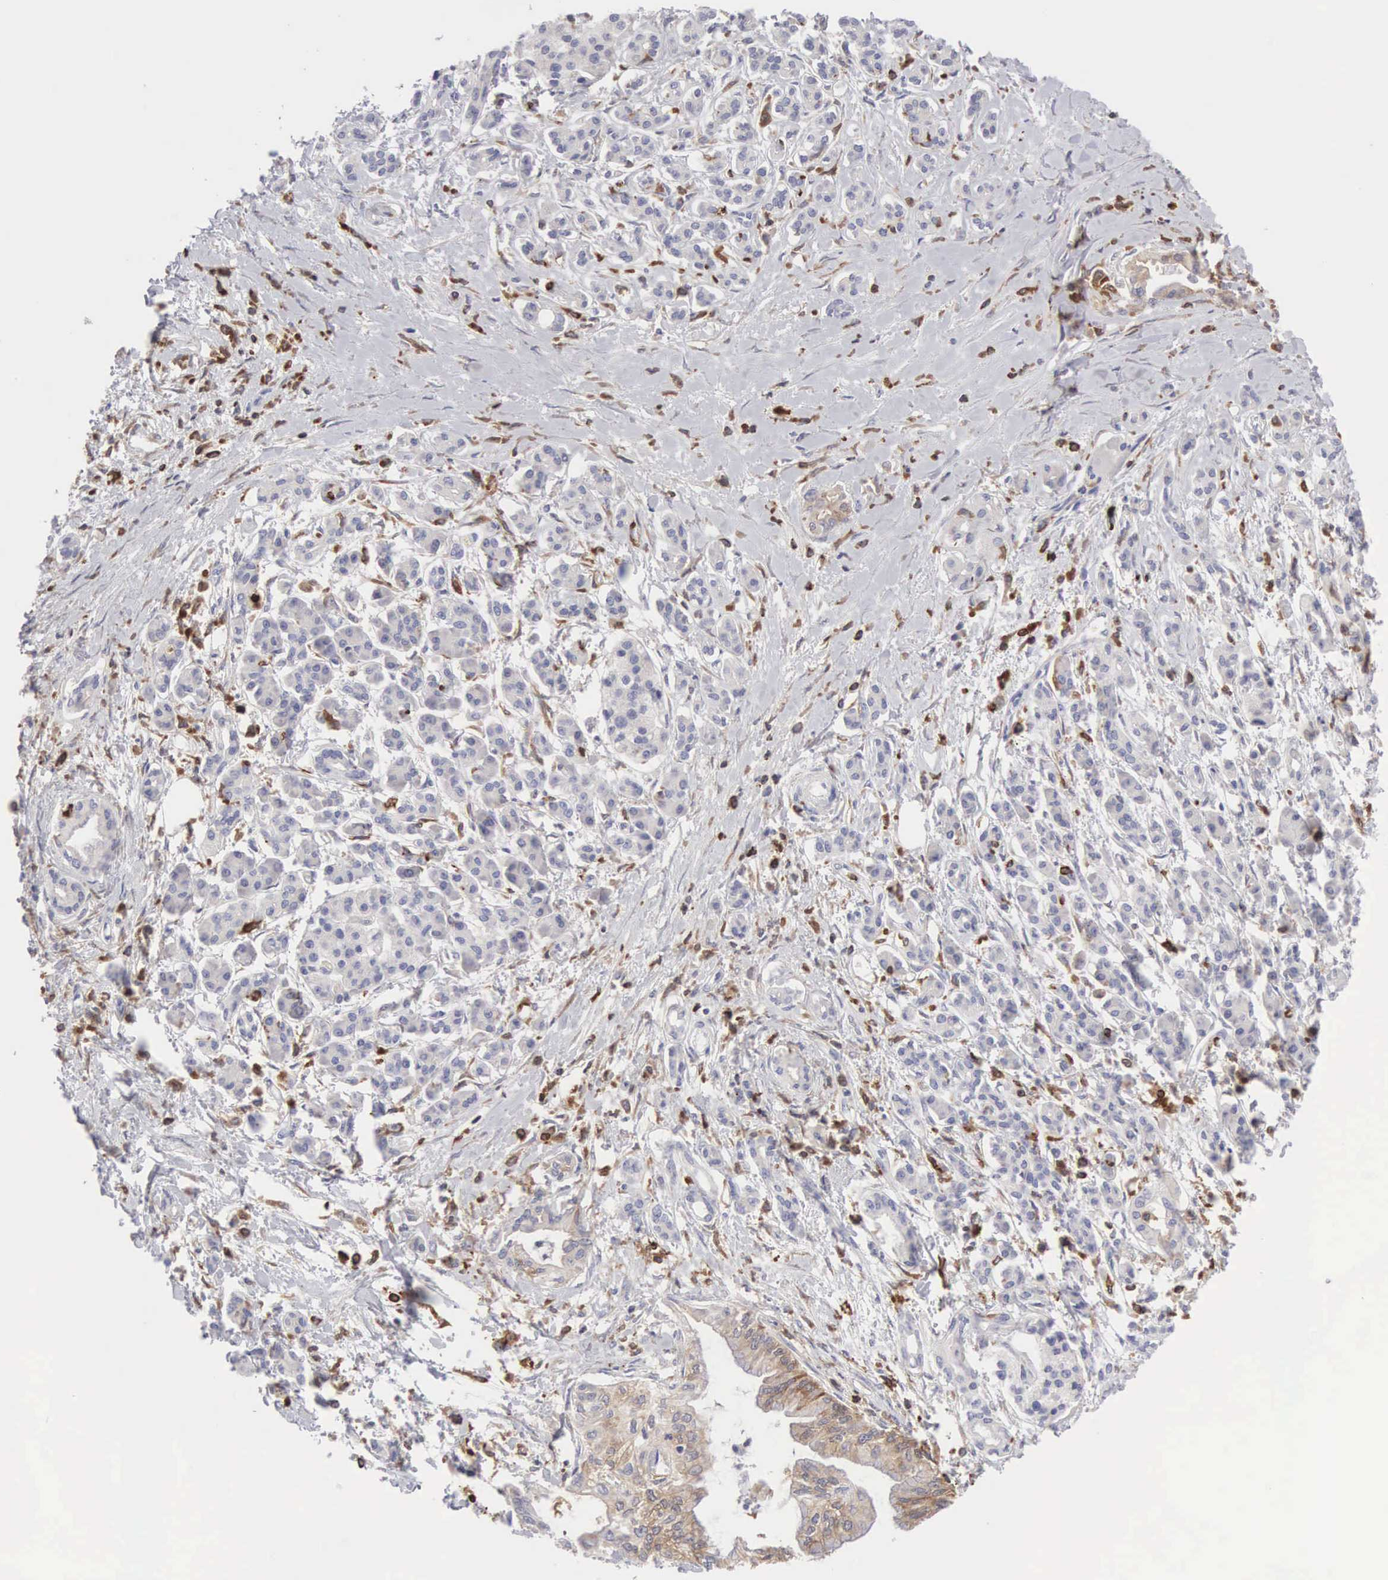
{"staining": {"intensity": "weak", "quantity": "<25%", "location": "cytoplasmic/membranous"}, "tissue": "pancreatic cancer", "cell_type": "Tumor cells", "image_type": "cancer", "snomed": [{"axis": "morphology", "description": "Adenocarcinoma, NOS"}, {"axis": "topography", "description": "Pancreas"}], "caption": "Immunohistochemistry (IHC) photomicrograph of pancreatic cancer (adenocarcinoma) stained for a protein (brown), which reveals no positivity in tumor cells.", "gene": "SH3BP1", "patient": {"sex": "female", "age": 64}}